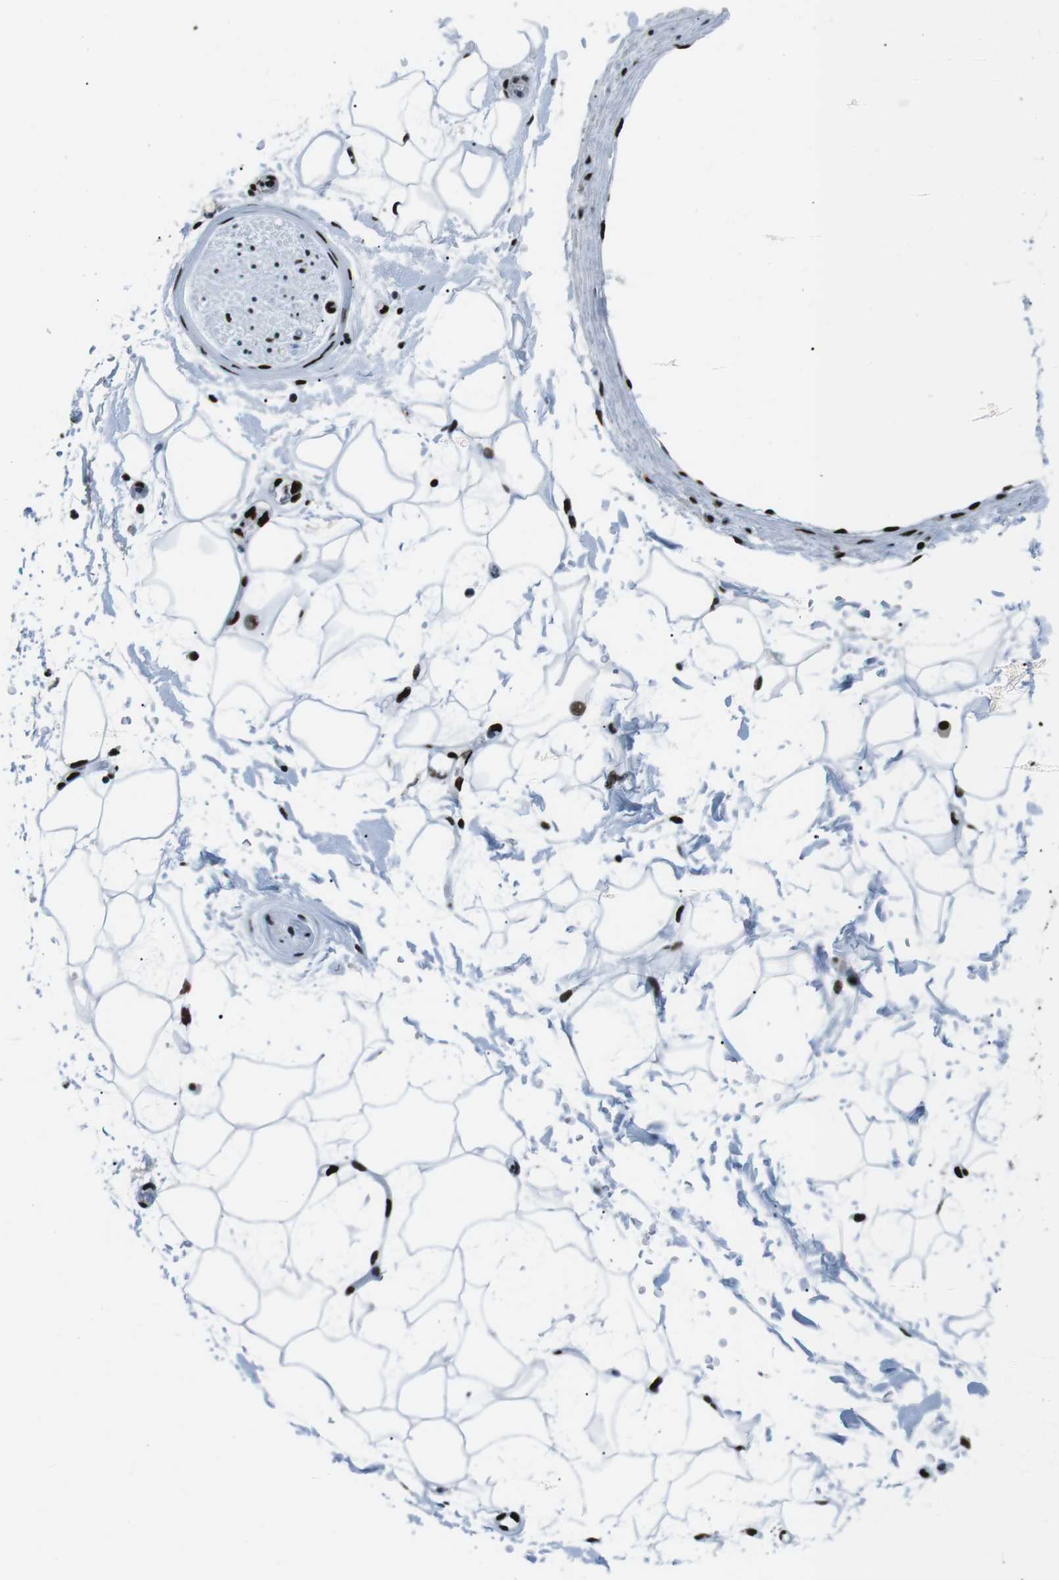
{"staining": {"intensity": "strong", "quantity": ">75%", "location": "nuclear"}, "tissue": "adipose tissue", "cell_type": "Adipocytes", "image_type": "normal", "snomed": [{"axis": "morphology", "description": "Normal tissue, NOS"}, {"axis": "topography", "description": "Soft tissue"}], "caption": "Adipose tissue stained with a brown dye exhibits strong nuclear positive positivity in about >75% of adipocytes.", "gene": "PML", "patient": {"sex": "male", "age": 72}}